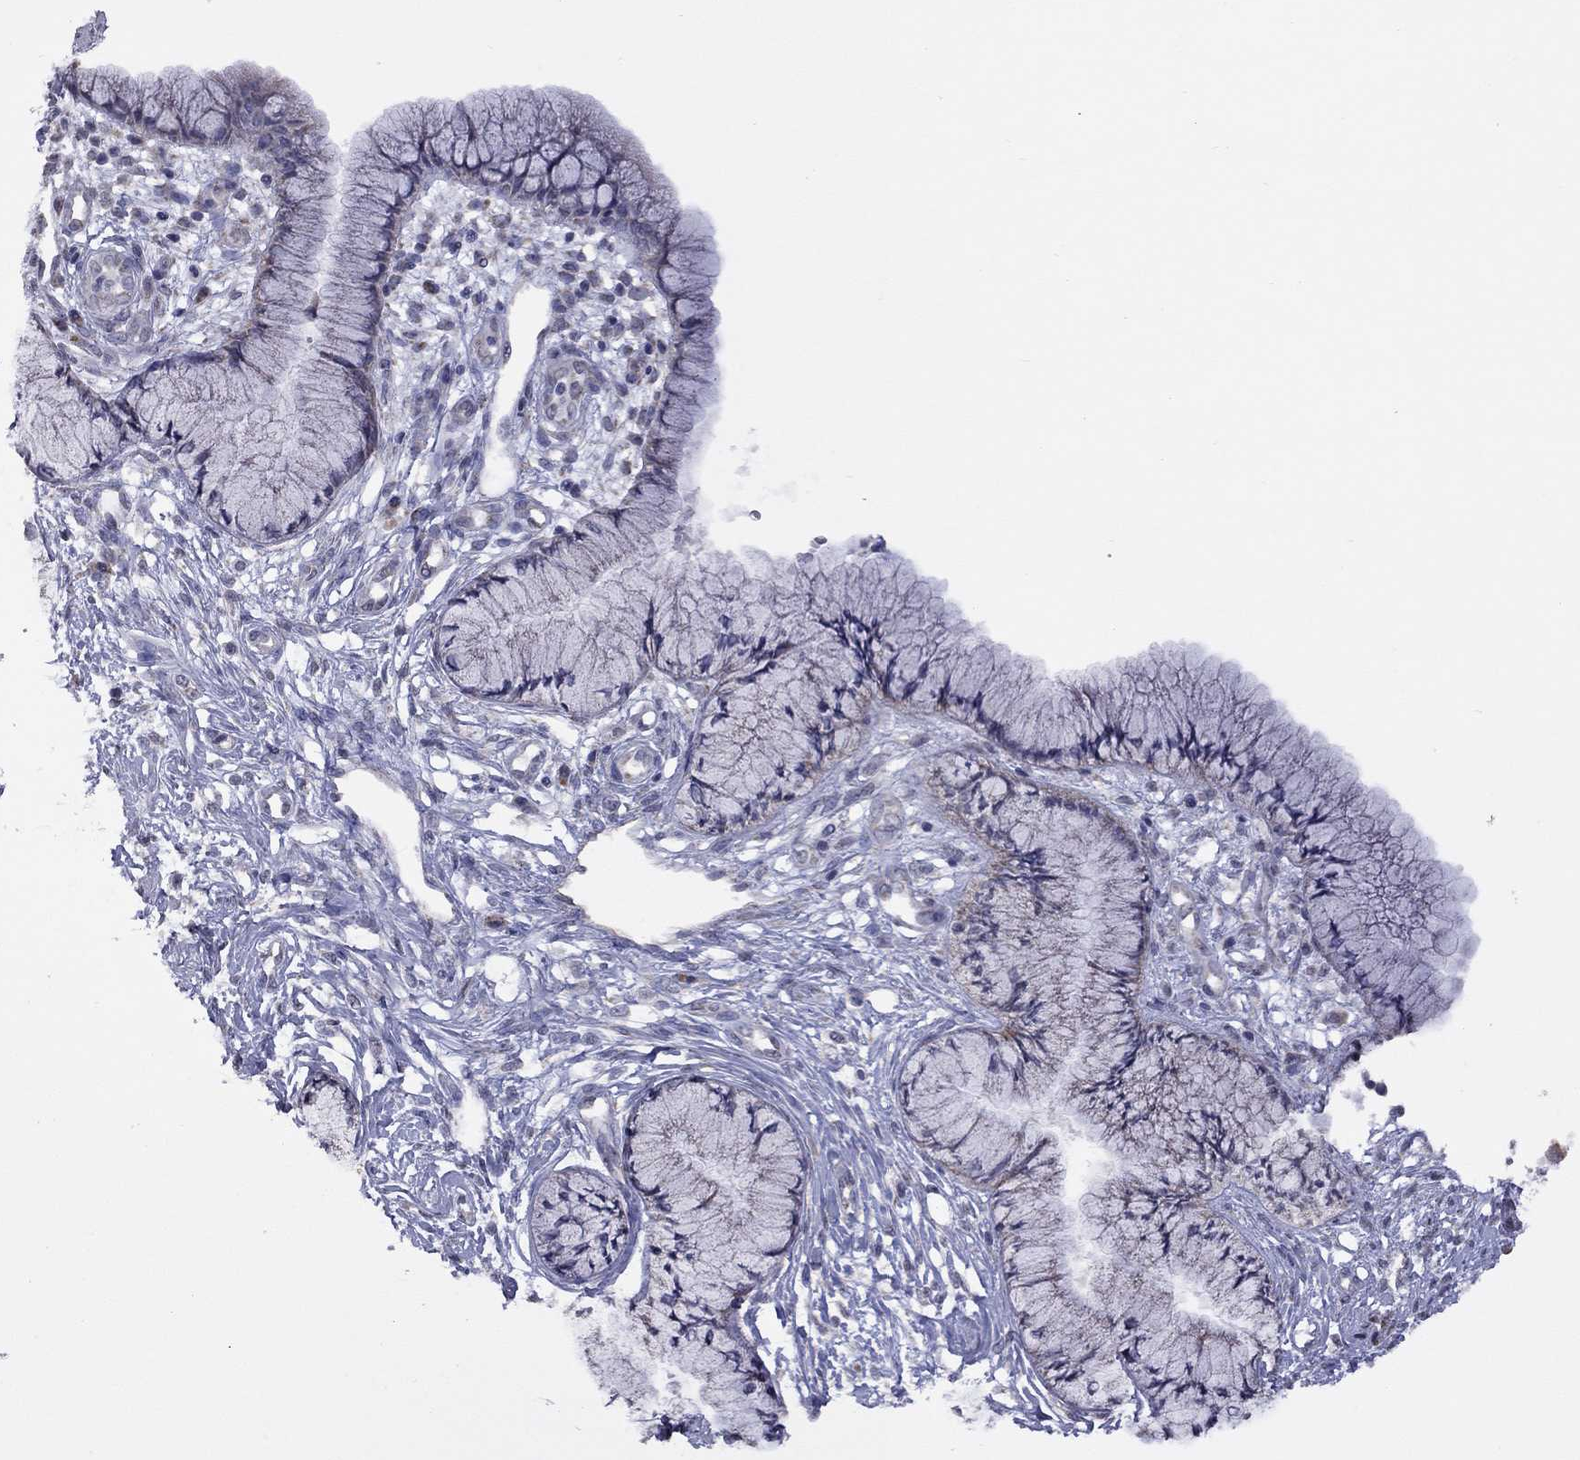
{"staining": {"intensity": "negative", "quantity": "none", "location": "none"}, "tissue": "cervix", "cell_type": "Glandular cells", "image_type": "normal", "snomed": [{"axis": "morphology", "description": "Normal tissue, NOS"}, {"axis": "topography", "description": "Cervix"}], "caption": "A micrograph of cervix stained for a protein displays no brown staining in glandular cells. (Immunohistochemistry, brightfield microscopy, high magnification).", "gene": "NDUFB1", "patient": {"sex": "female", "age": 37}}